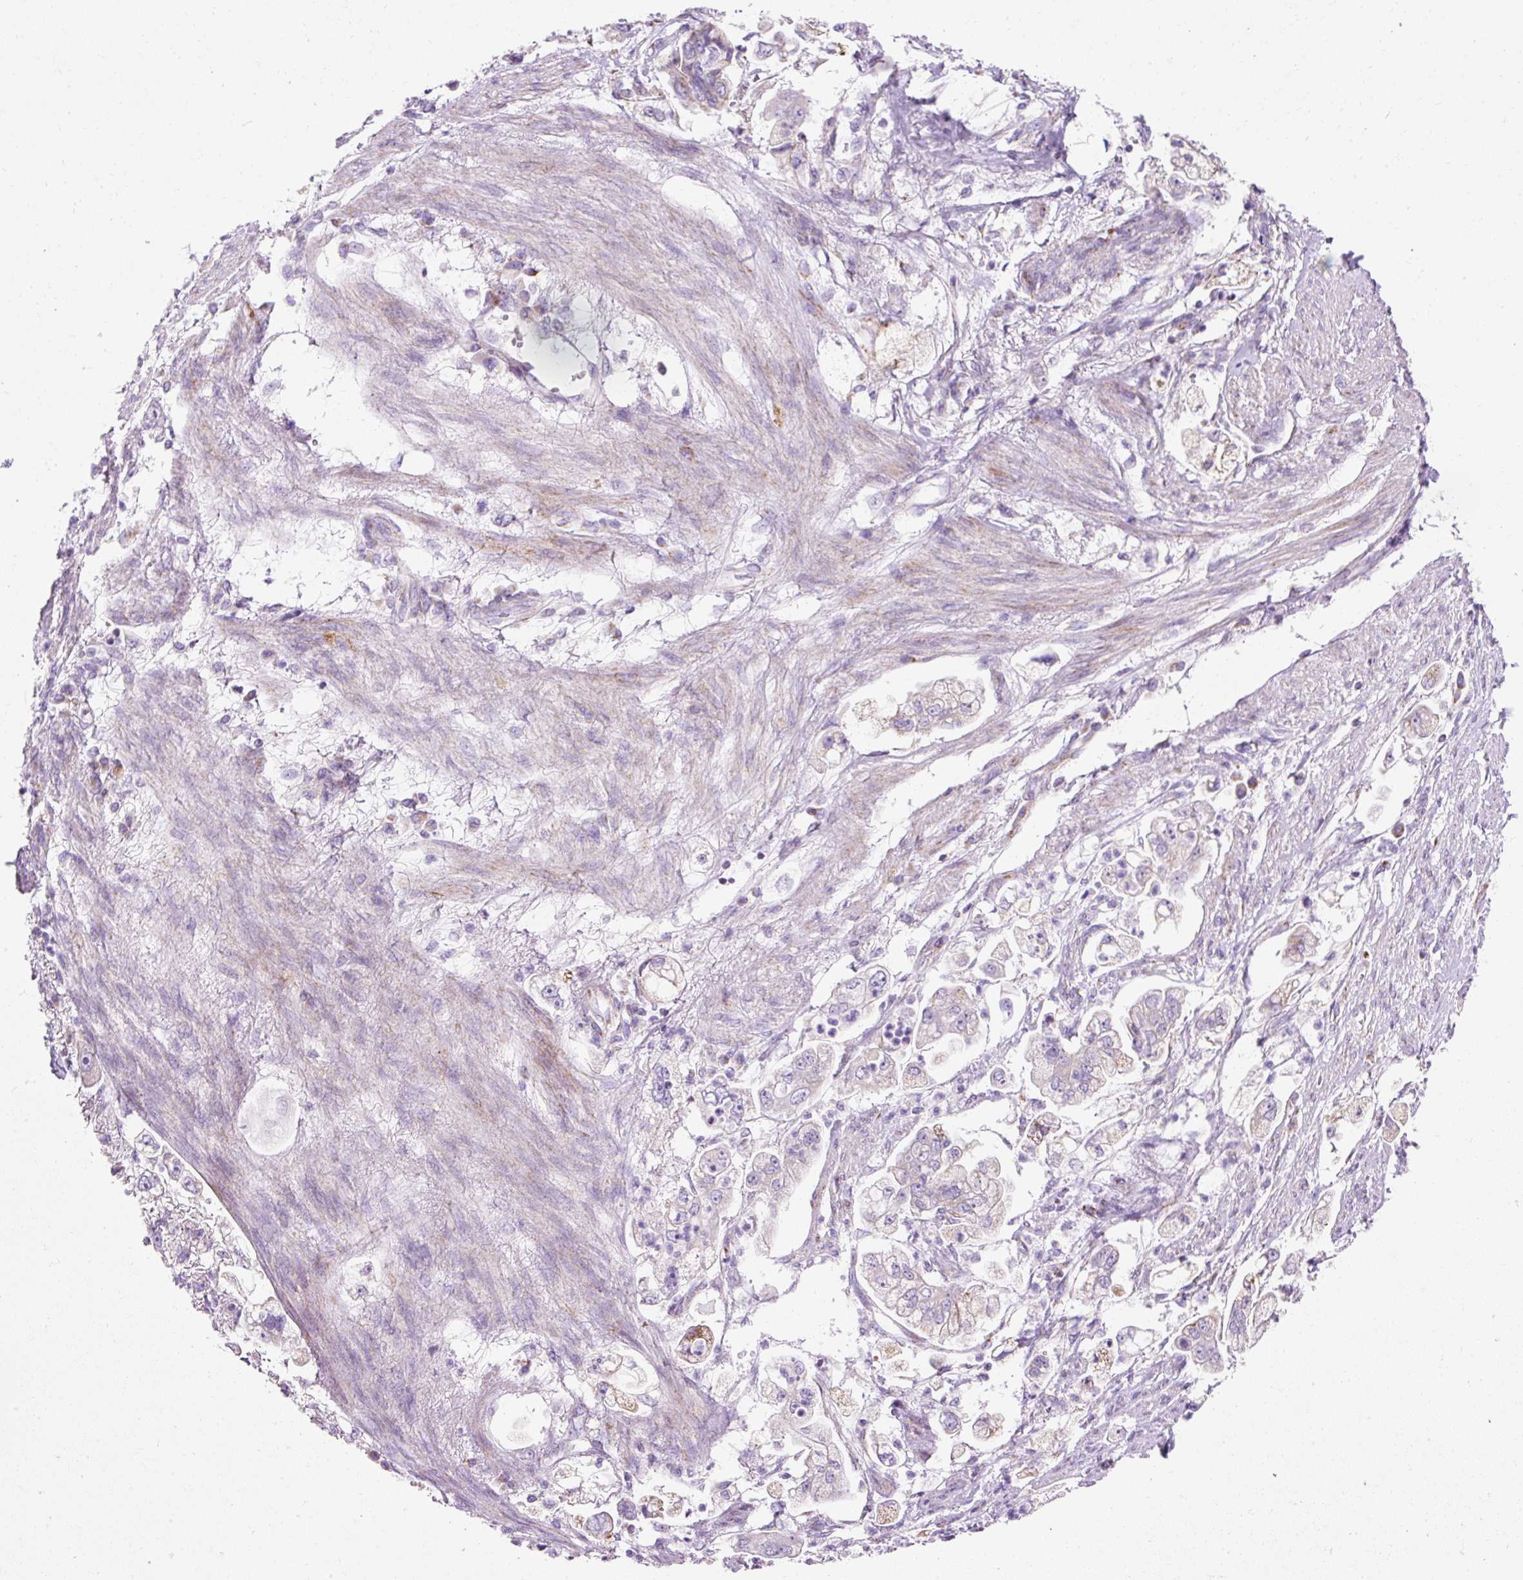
{"staining": {"intensity": "moderate", "quantity": "<25%", "location": "cytoplasmic/membranous"}, "tissue": "stomach cancer", "cell_type": "Tumor cells", "image_type": "cancer", "snomed": [{"axis": "morphology", "description": "Adenocarcinoma, NOS"}, {"axis": "topography", "description": "Stomach"}], "caption": "This is a photomicrograph of immunohistochemistry (IHC) staining of stomach cancer, which shows moderate positivity in the cytoplasmic/membranous of tumor cells.", "gene": "PLPP2", "patient": {"sex": "male", "age": 62}}